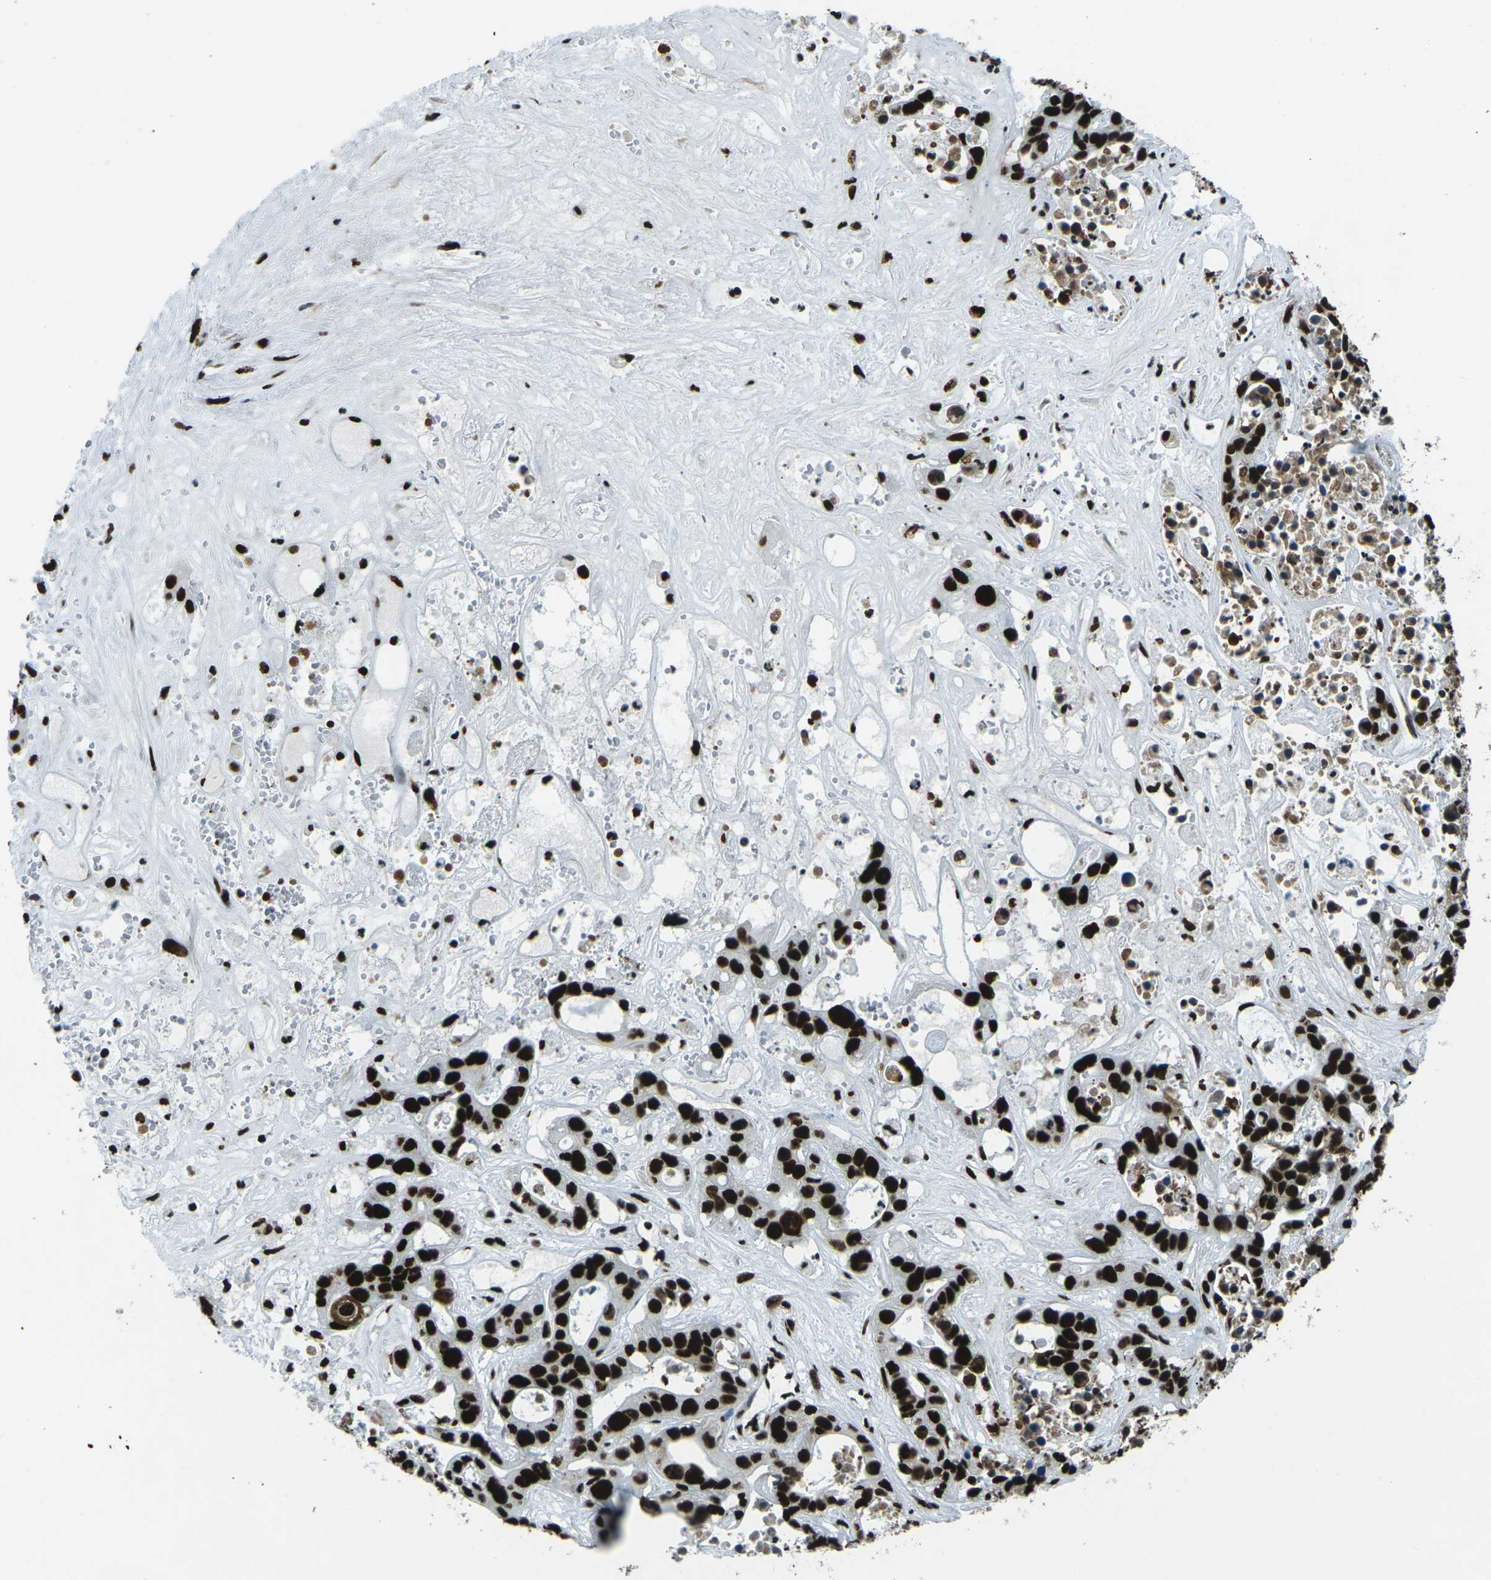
{"staining": {"intensity": "strong", "quantity": ">75%", "location": "nuclear"}, "tissue": "liver cancer", "cell_type": "Tumor cells", "image_type": "cancer", "snomed": [{"axis": "morphology", "description": "Cholangiocarcinoma"}, {"axis": "topography", "description": "Liver"}], "caption": "DAB (3,3'-diaminobenzidine) immunohistochemical staining of human liver cancer (cholangiocarcinoma) exhibits strong nuclear protein expression in about >75% of tumor cells.", "gene": "HNRNPL", "patient": {"sex": "female", "age": 65}}